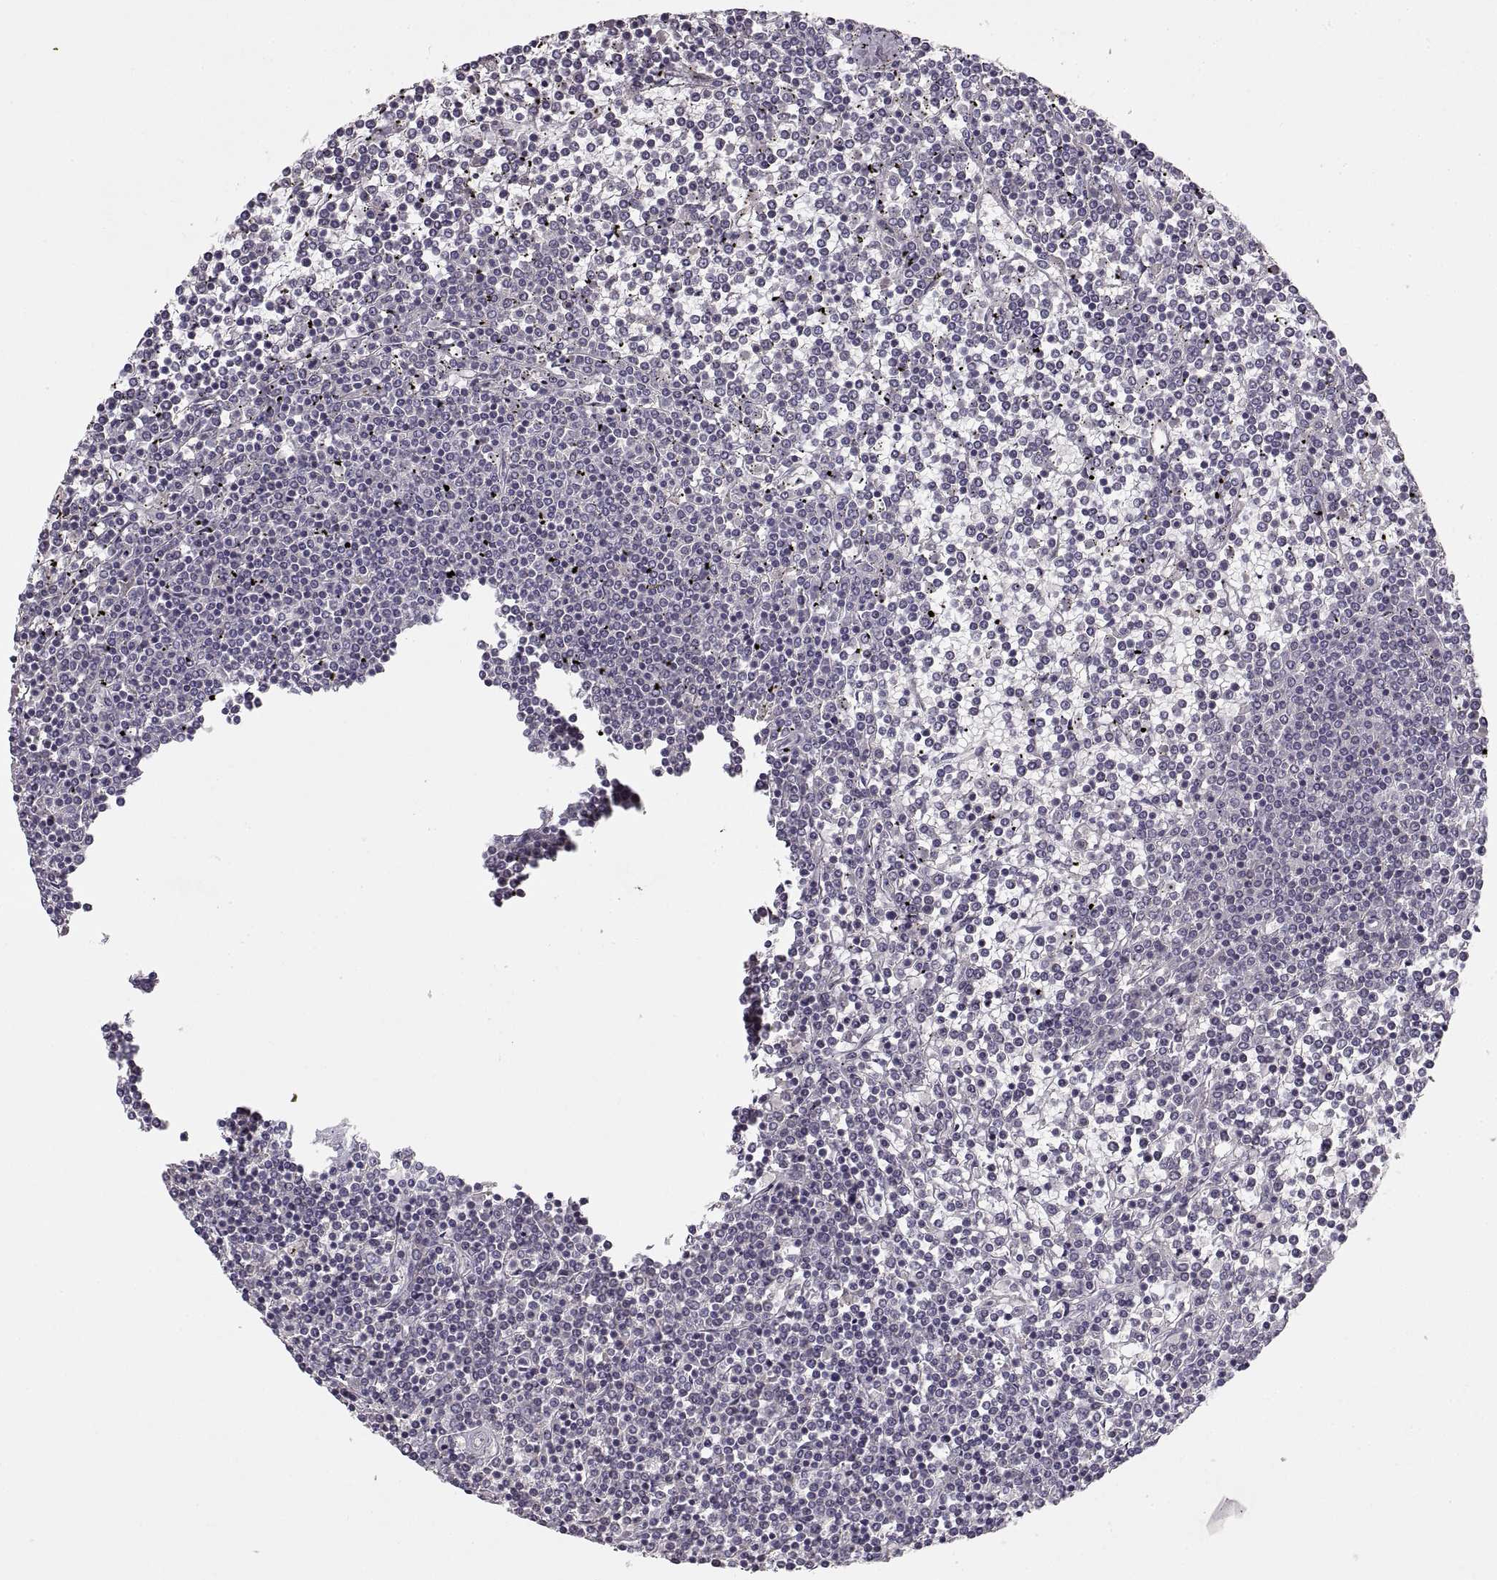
{"staining": {"intensity": "negative", "quantity": "none", "location": "none"}, "tissue": "lymphoma", "cell_type": "Tumor cells", "image_type": "cancer", "snomed": [{"axis": "morphology", "description": "Malignant lymphoma, non-Hodgkin's type, Low grade"}, {"axis": "topography", "description": "Spleen"}], "caption": "Human low-grade malignant lymphoma, non-Hodgkin's type stained for a protein using immunohistochemistry (IHC) reveals no expression in tumor cells.", "gene": "ADAM11", "patient": {"sex": "female", "age": 19}}